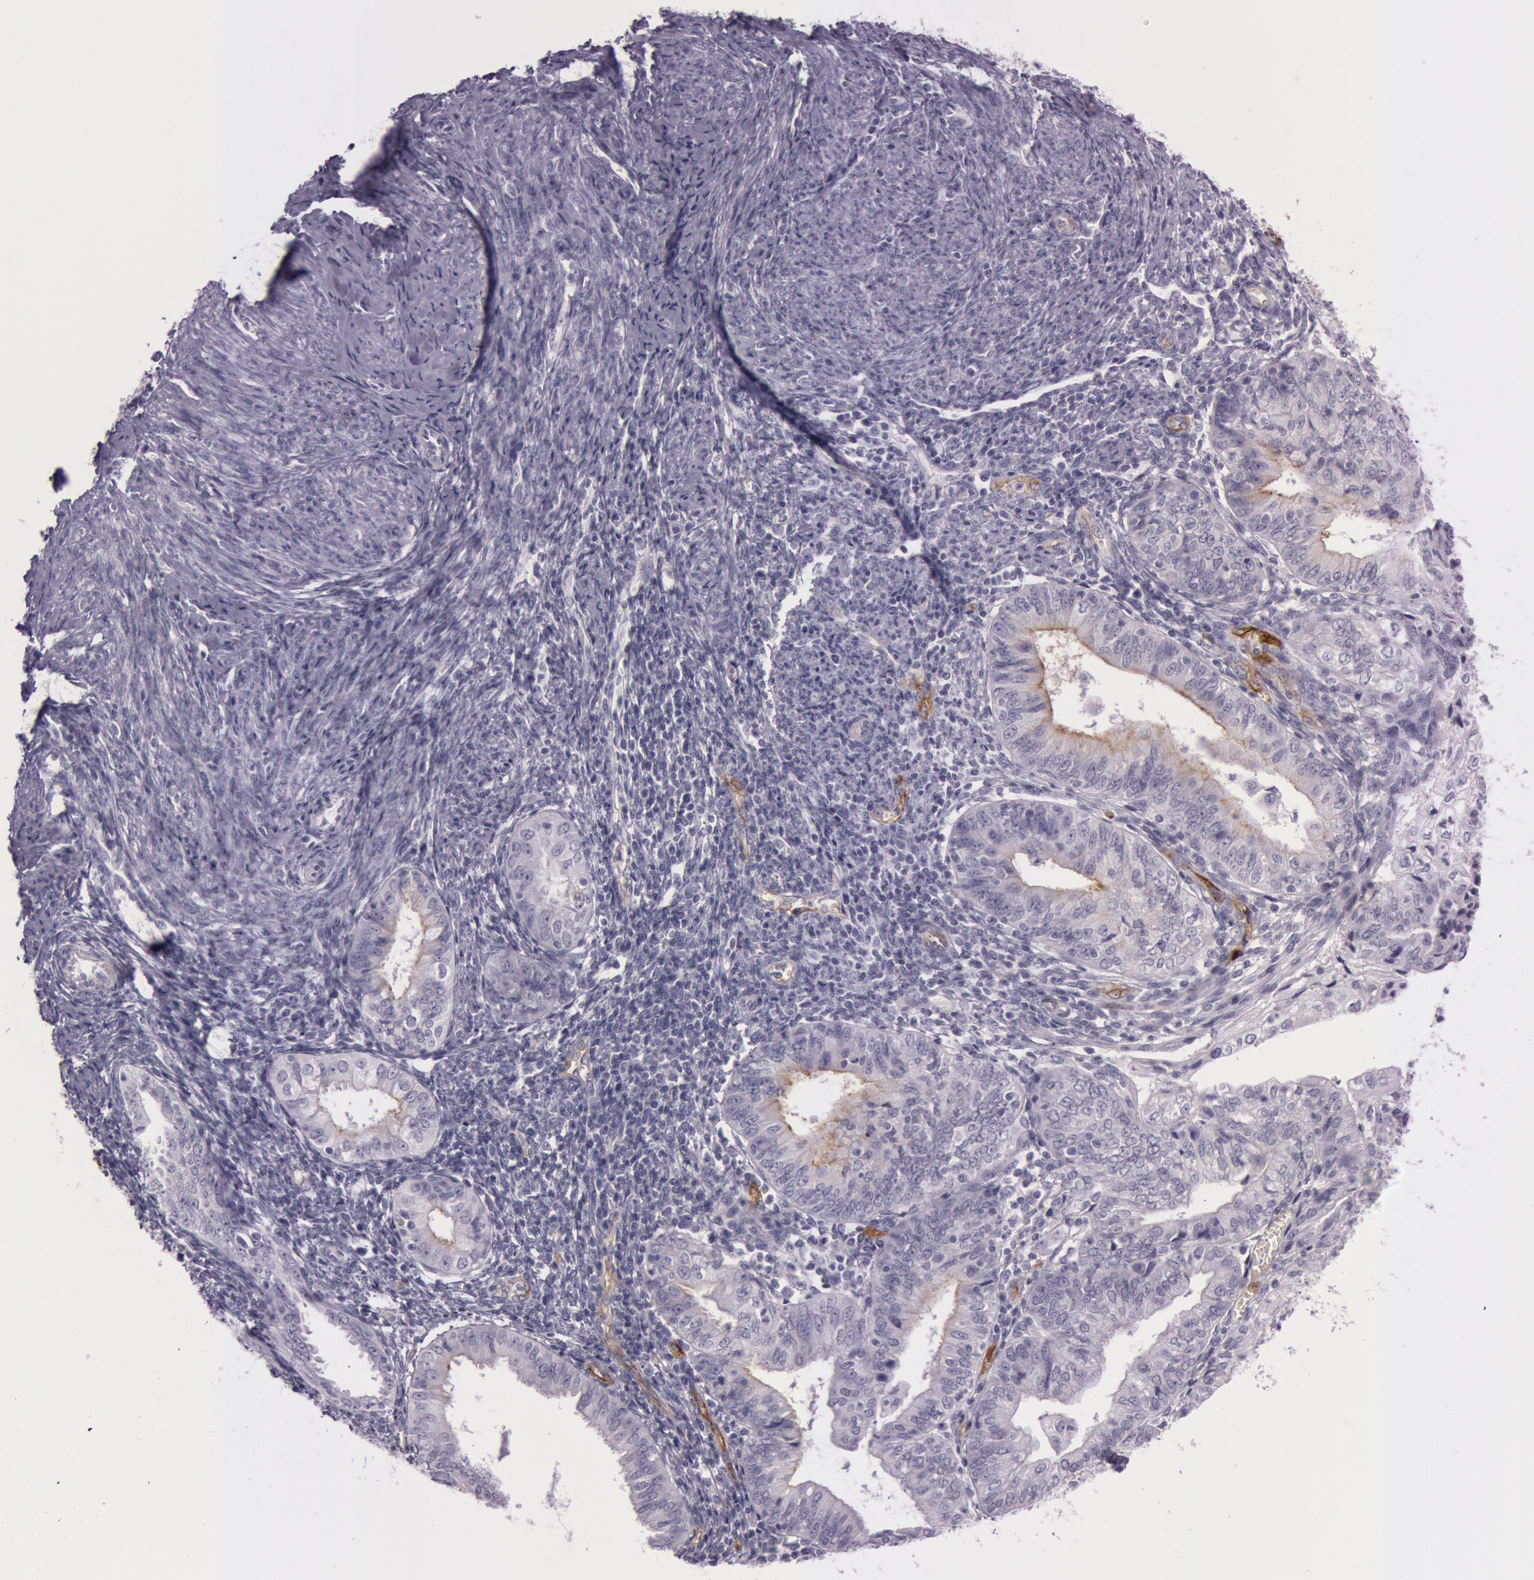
{"staining": {"intensity": "negative", "quantity": "none", "location": "none"}, "tissue": "endometrial cancer", "cell_type": "Tumor cells", "image_type": "cancer", "snomed": [{"axis": "morphology", "description": "Adenocarcinoma, NOS"}, {"axis": "topography", "description": "Endometrium"}], "caption": "The image reveals no staining of tumor cells in endometrial adenocarcinoma.", "gene": "FOLH1", "patient": {"sex": "female", "age": 55}}